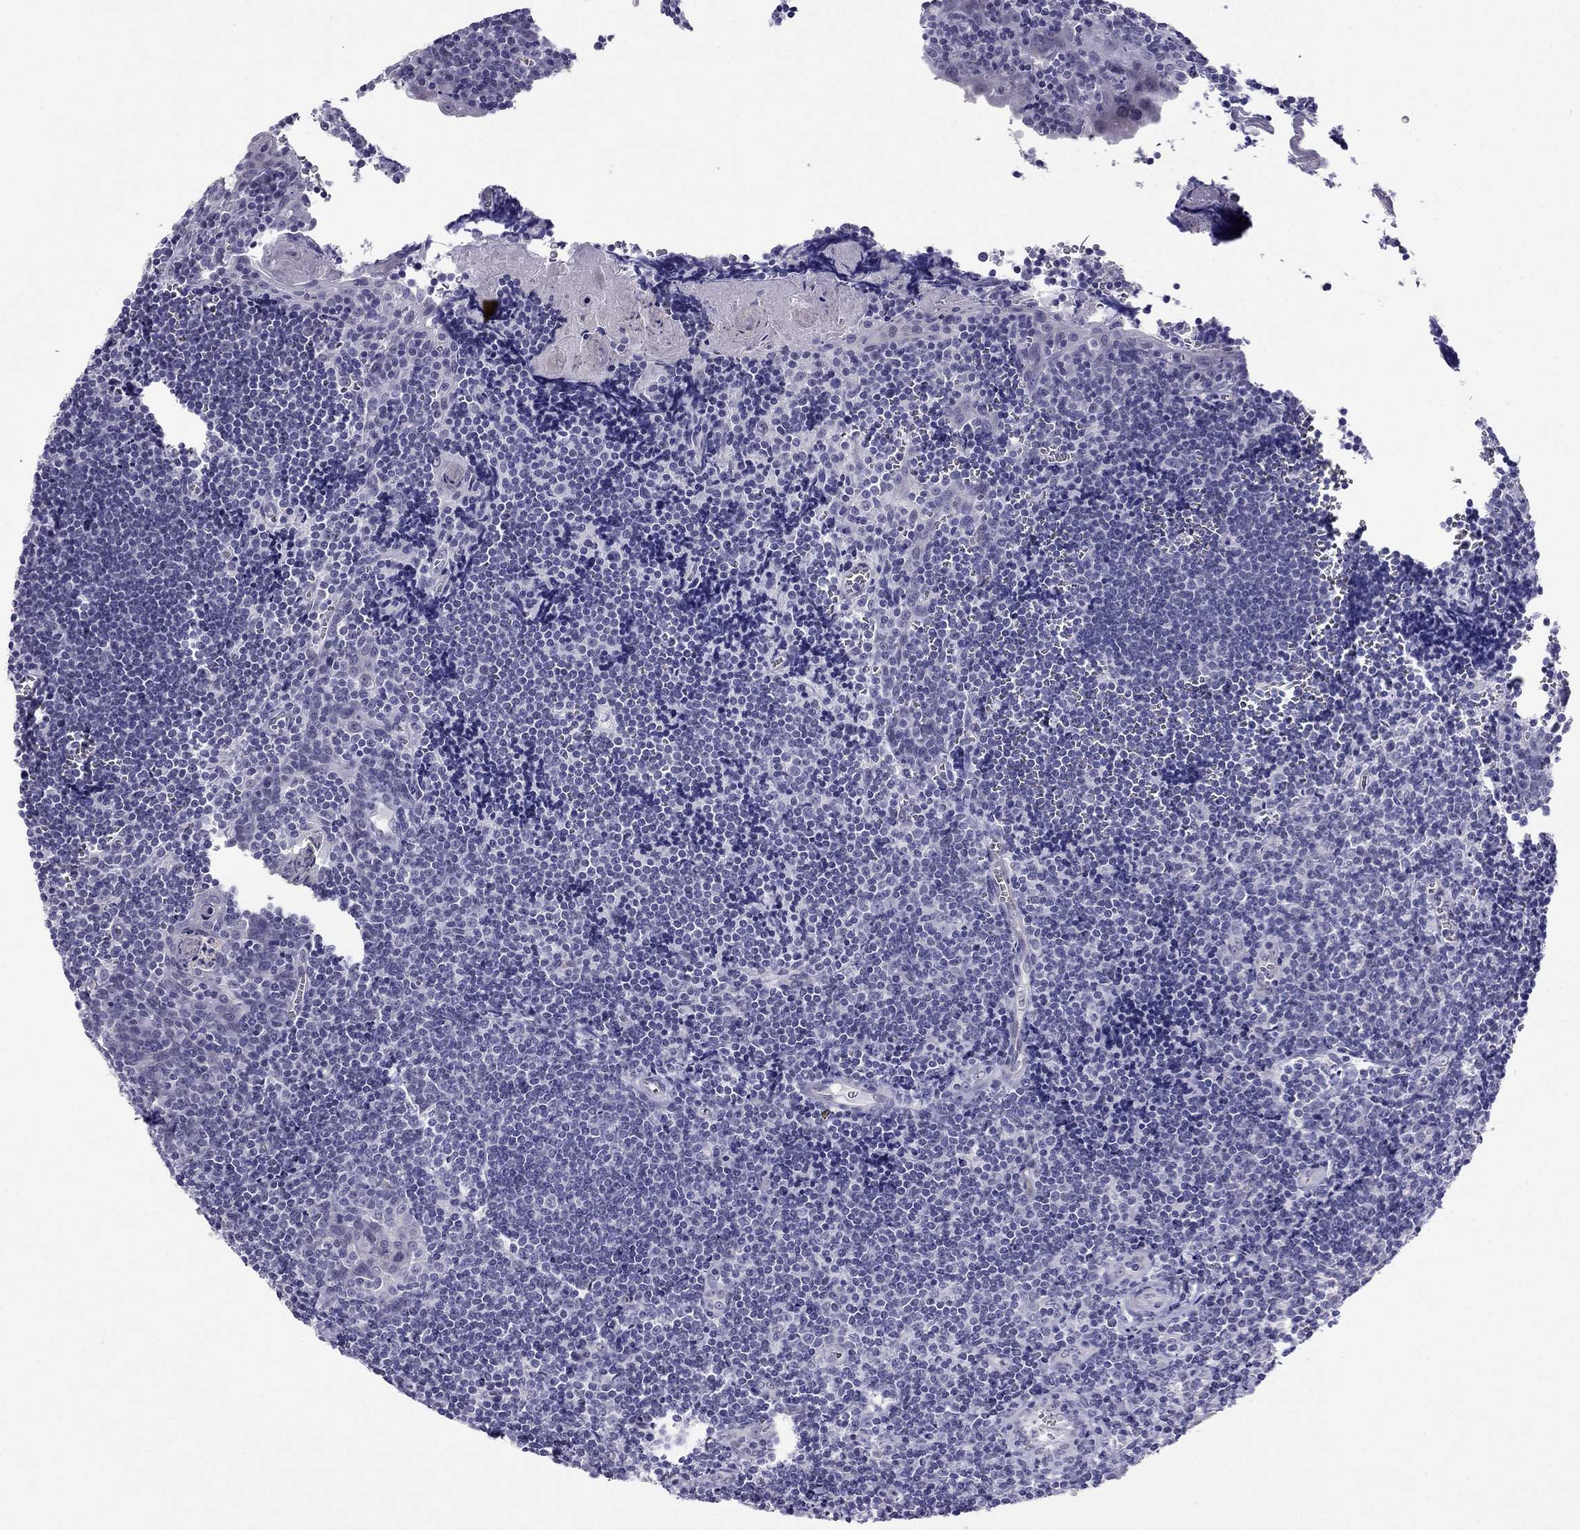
{"staining": {"intensity": "negative", "quantity": "none", "location": "none"}, "tissue": "tonsil", "cell_type": "Germinal center cells", "image_type": "normal", "snomed": [{"axis": "morphology", "description": "Normal tissue, NOS"}, {"axis": "morphology", "description": "Inflammation, NOS"}, {"axis": "topography", "description": "Tonsil"}], "caption": "DAB immunohistochemical staining of normal human tonsil demonstrates no significant positivity in germinal center cells. The staining is performed using DAB (3,3'-diaminobenzidine) brown chromogen with nuclei counter-stained in using hematoxylin.", "gene": "CROCC2", "patient": {"sex": "female", "age": 31}}